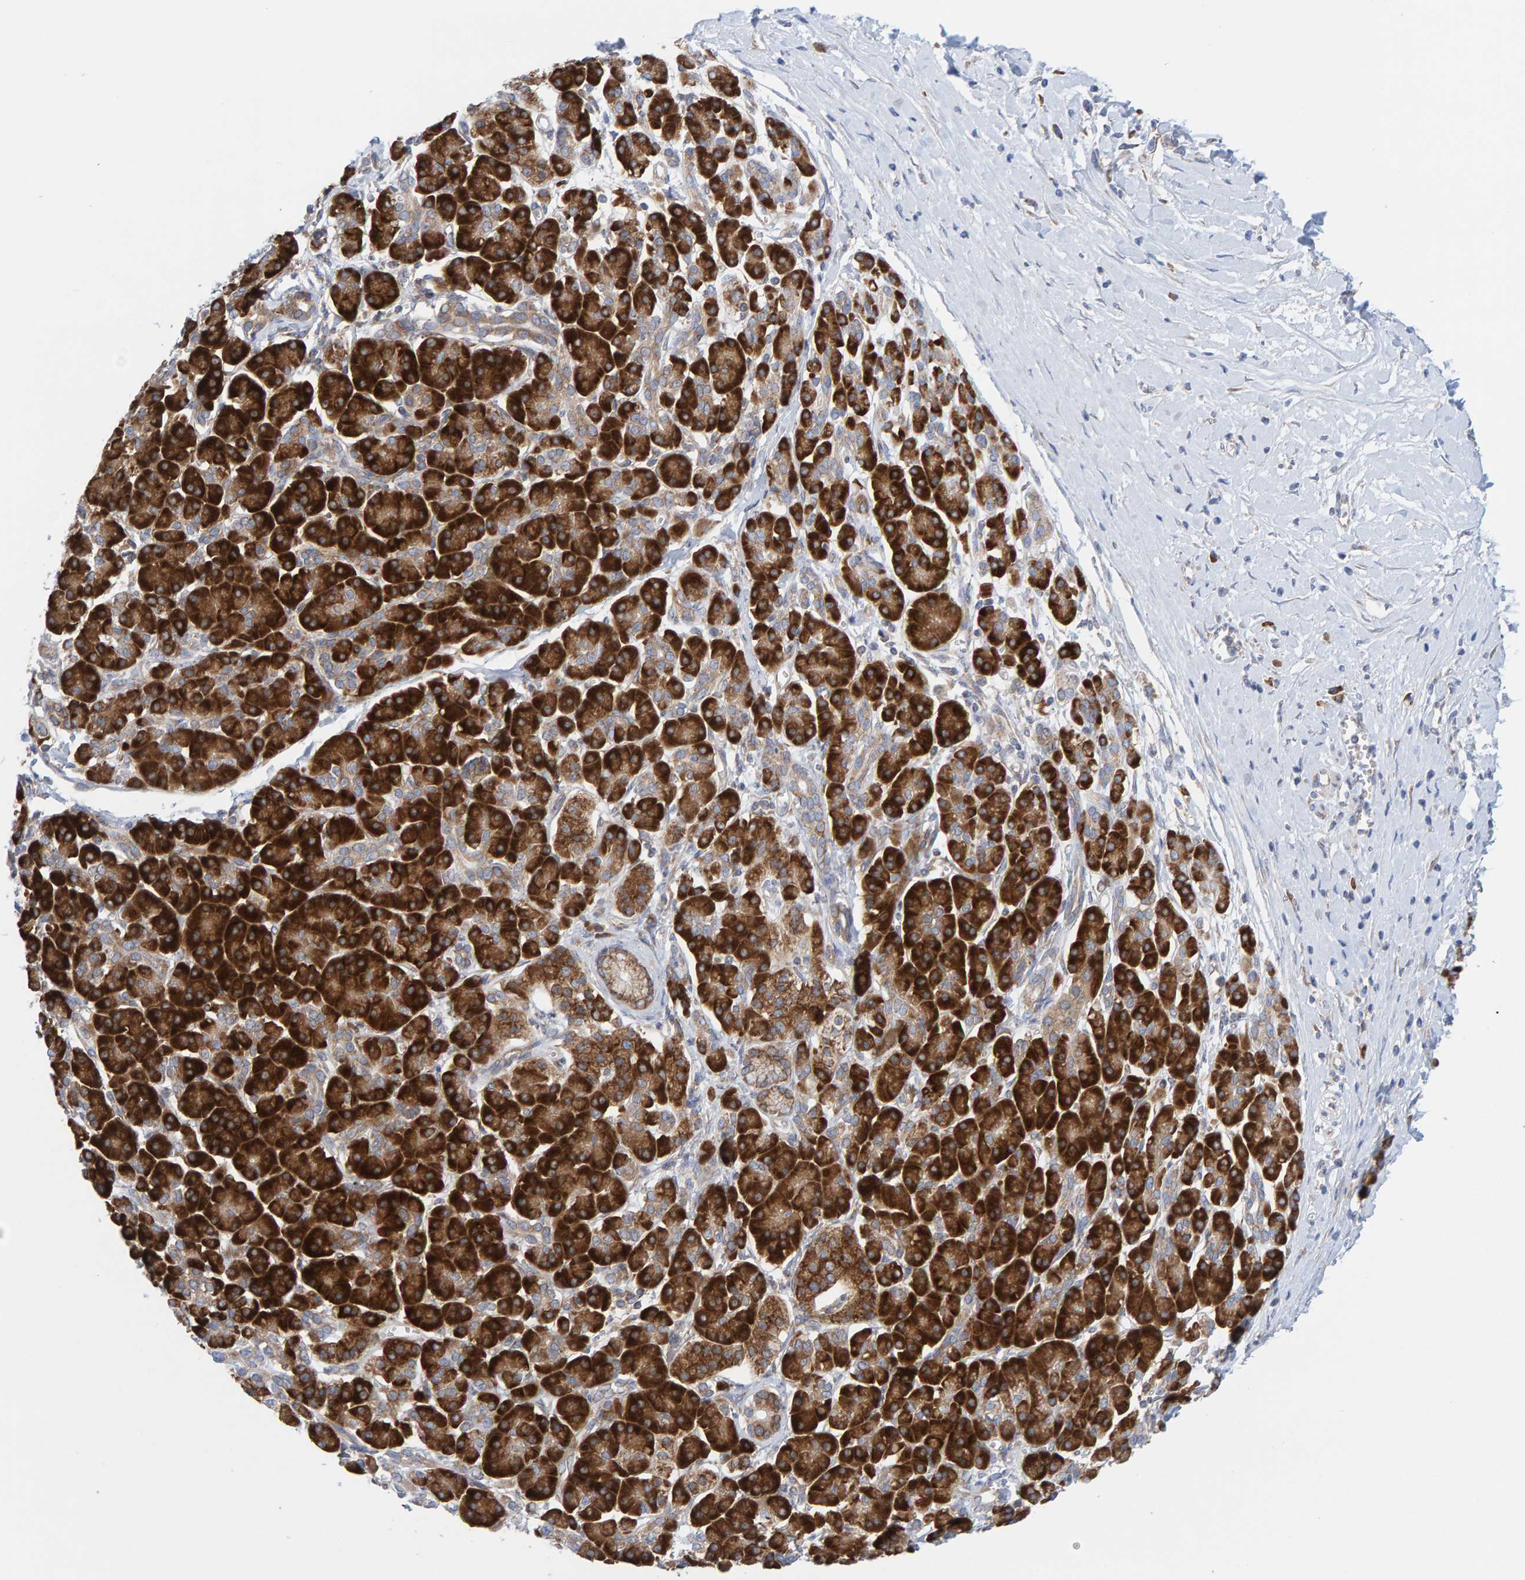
{"staining": {"intensity": "strong", "quantity": ">75%", "location": "cytoplasmic/membranous"}, "tissue": "pancreatic cancer", "cell_type": "Tumor cells", "image_type": "cancer", "snomed": [{"axis": "morphology", "description": "Adenocarcinoma, NOS"}, {"axis": "topography", "description": "Pancreas"}], "caption": "This is an image of immunohistochemistry staining of pancreatic adenocarcinoma, which shows strong expression in the cytoplasmic/membranous of tumor cells.", "gene": "CDK5RAP3", "patient": {"sex": "male", "age": 58}}